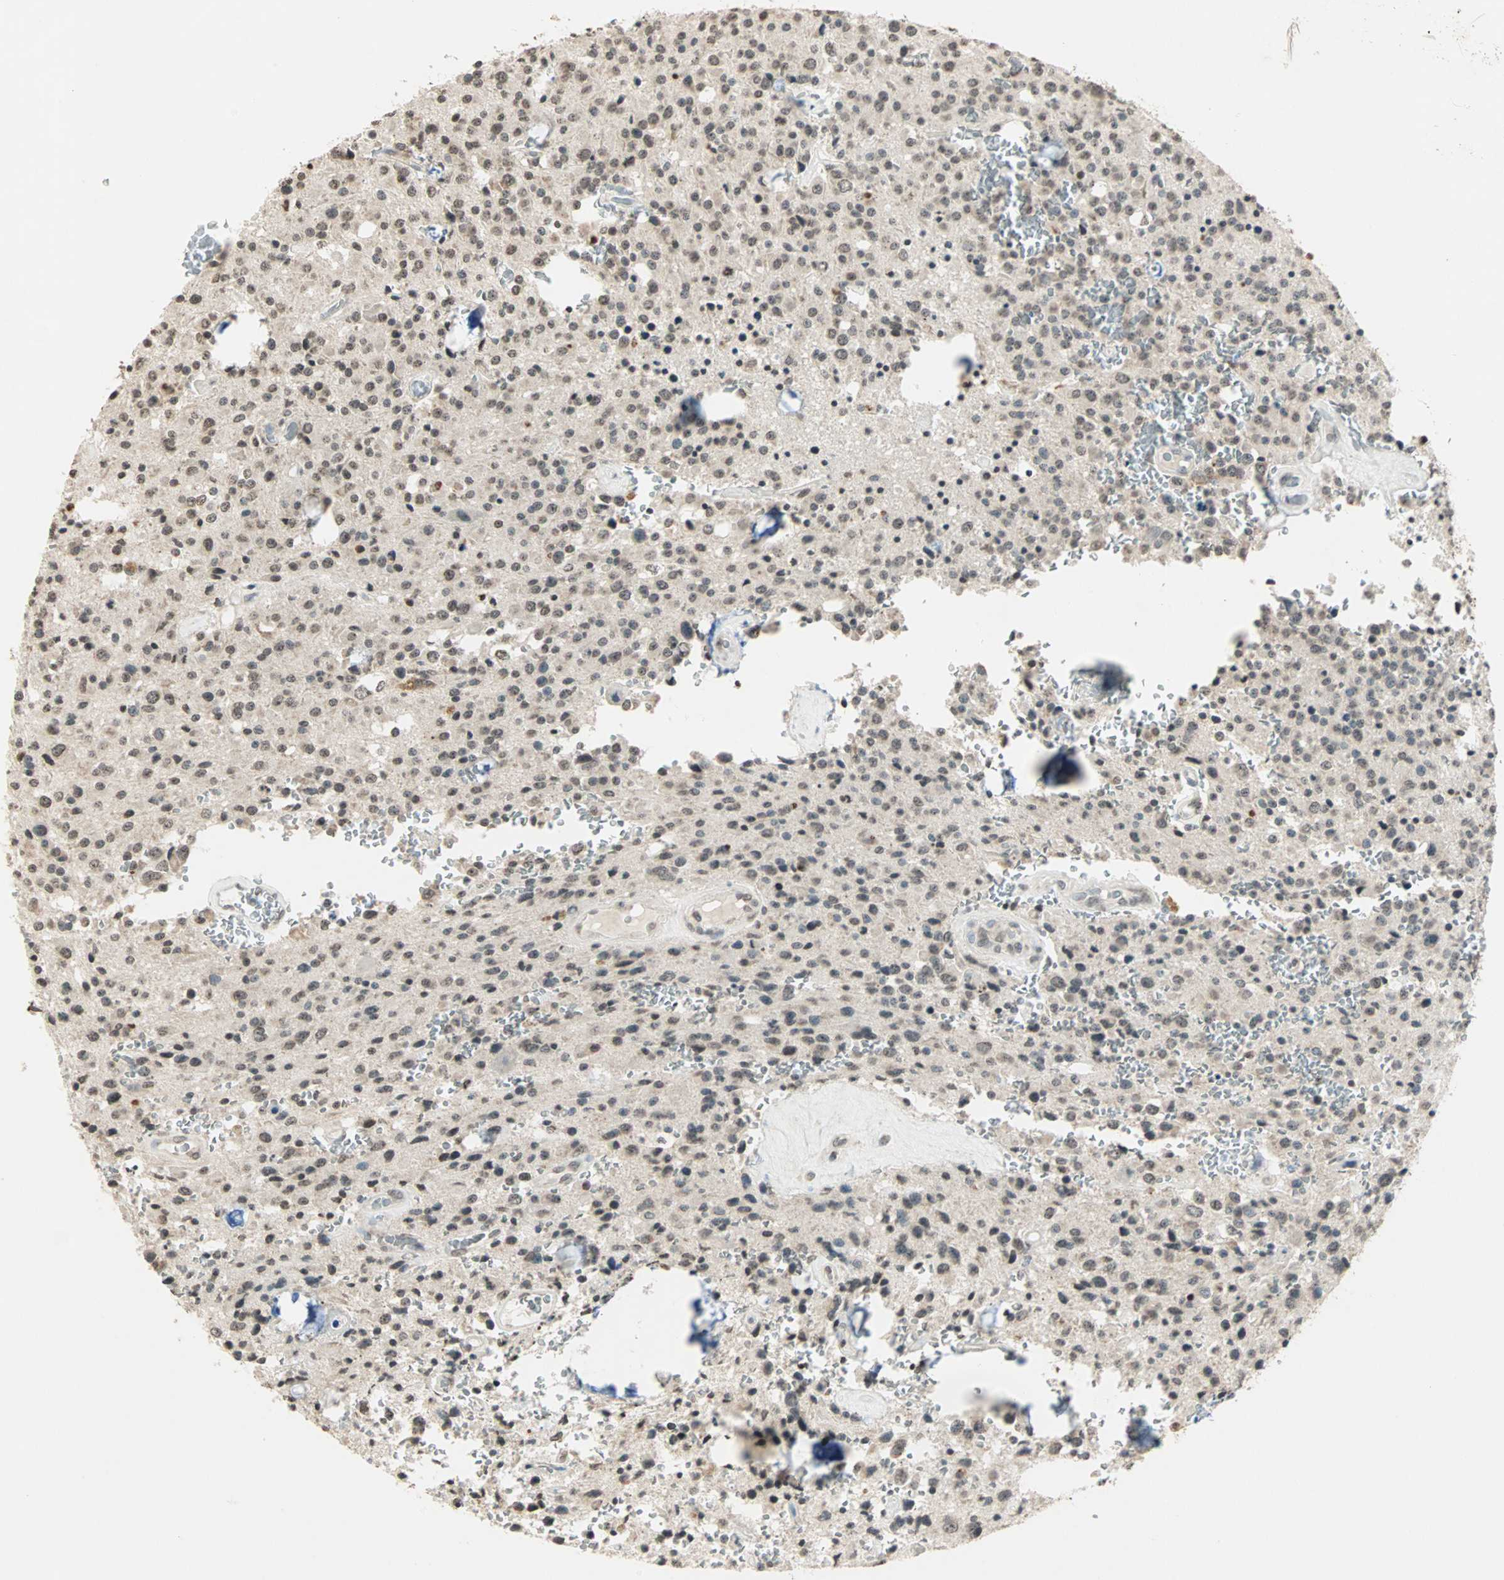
{"staining": {"intensity": "weak", "quantity": ">75%", "location": "nuclear"}, "tissue": "glioma", "cell_type": "Tumor cells", "image_type": "cancer", "snomed": [{"axis": "morphology", "description": "Glioma, malignant, Low grade"}, {"axis": "topography", "description": "Brain"}], "caption": "Malignant glioma (low-grade) stained for a protein exhibits weak nuclear positivity in tumor cells.", "gene": "PRELID1", "patient": {"sex": "male", "age": 58}}